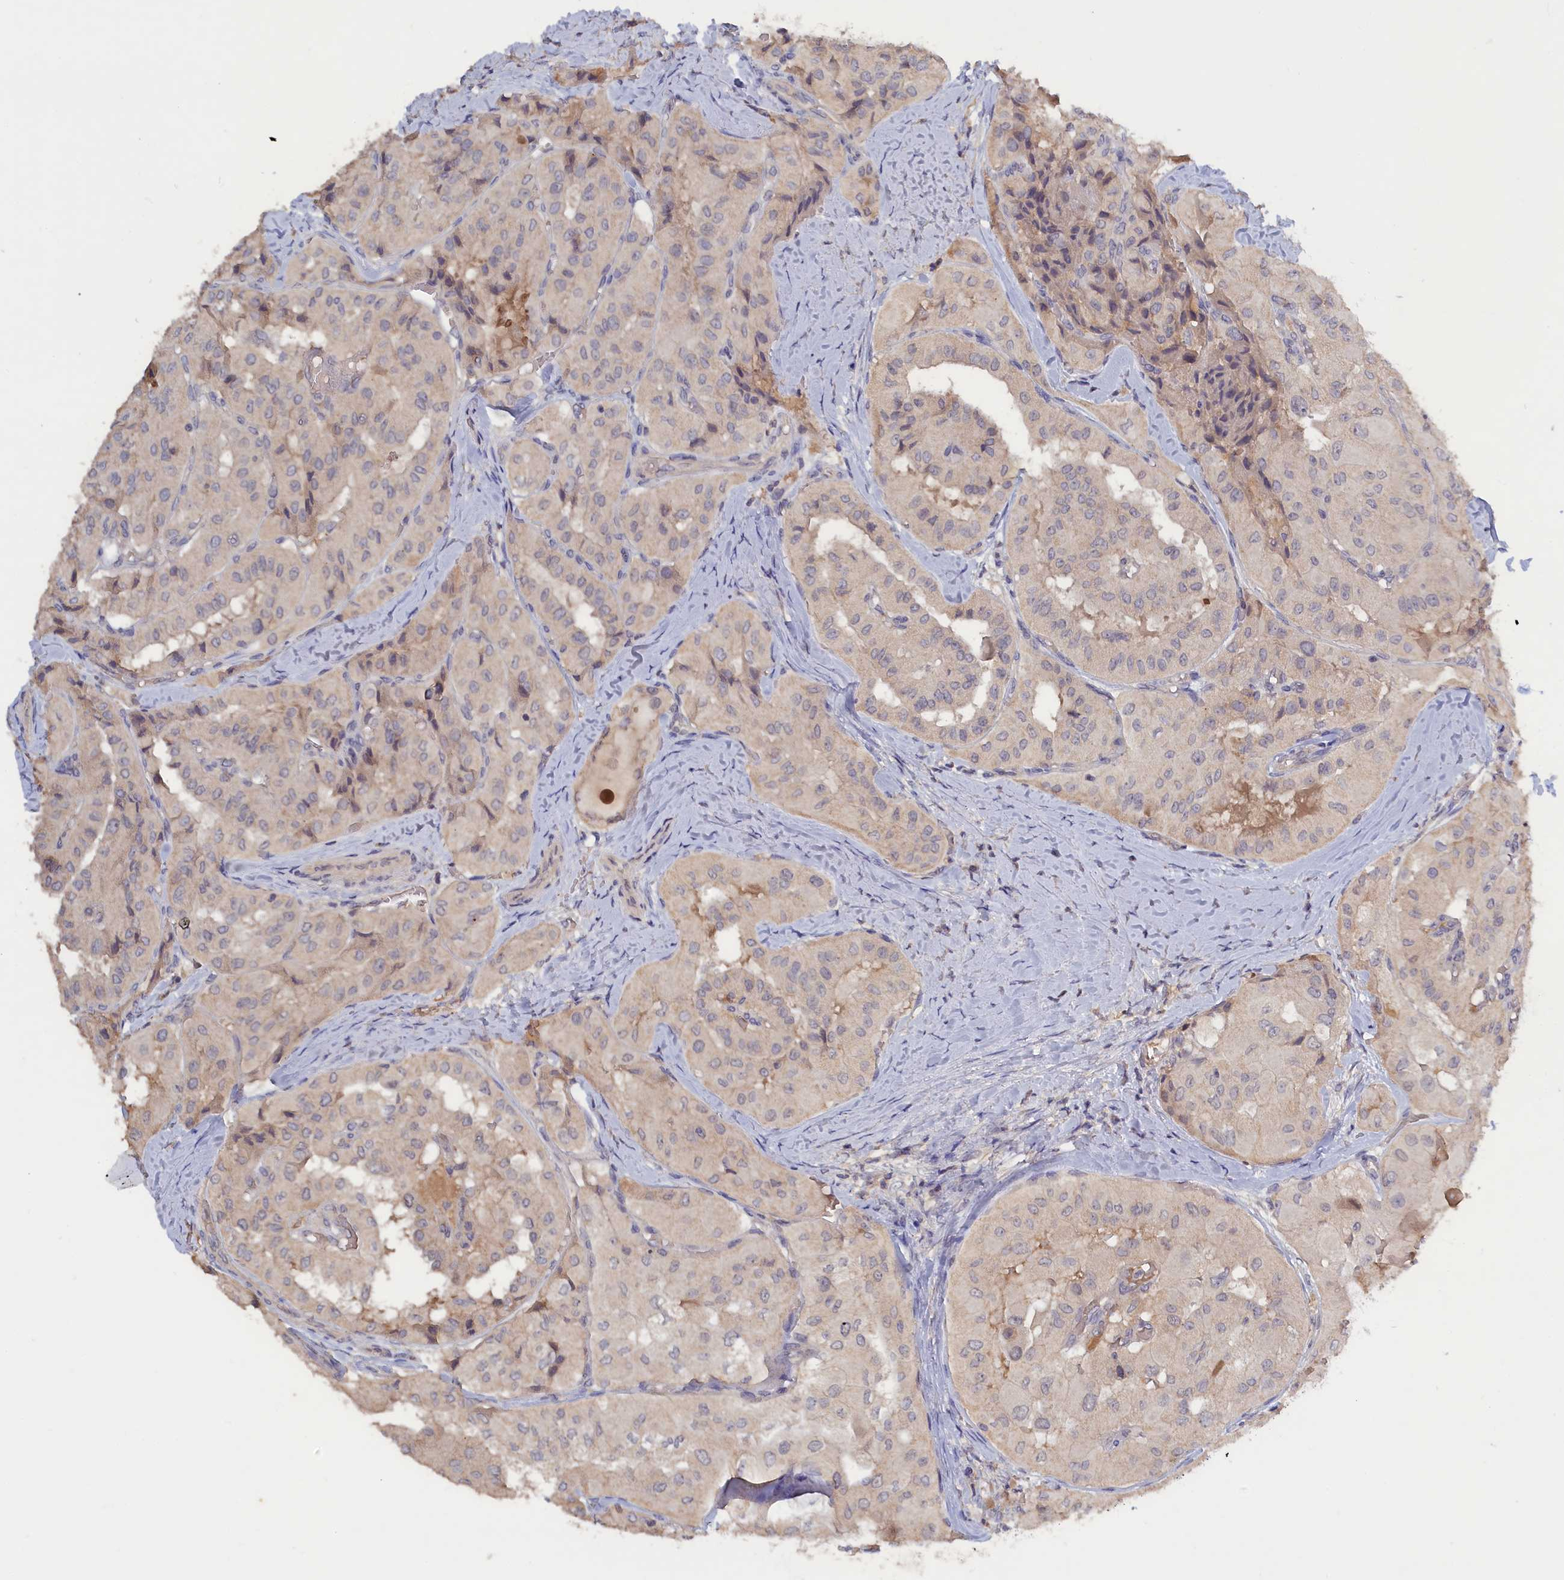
{"staining": {"intensity": "negative", "quantity": "none", "location": "none"}, "tissue": "thyroid cancer", "cell_type": "Tumor cells", "image_type": "cancer", "snomed": [{"axis": "morphology", "description": "Normal tissue, NOS"}, {"axis": "morphology", "description": "Papillary adenocarcinoma, NOS"}, {"axis": "topography", "description": "Thyroid gland"}], "caption": "Immunohistochemical staining of human papillary adenocarcinoma (thyroid) displays no significant positivity in tumor cells.", "gene": "CELF5", "patient": {"sex": "female", "age": 59}}